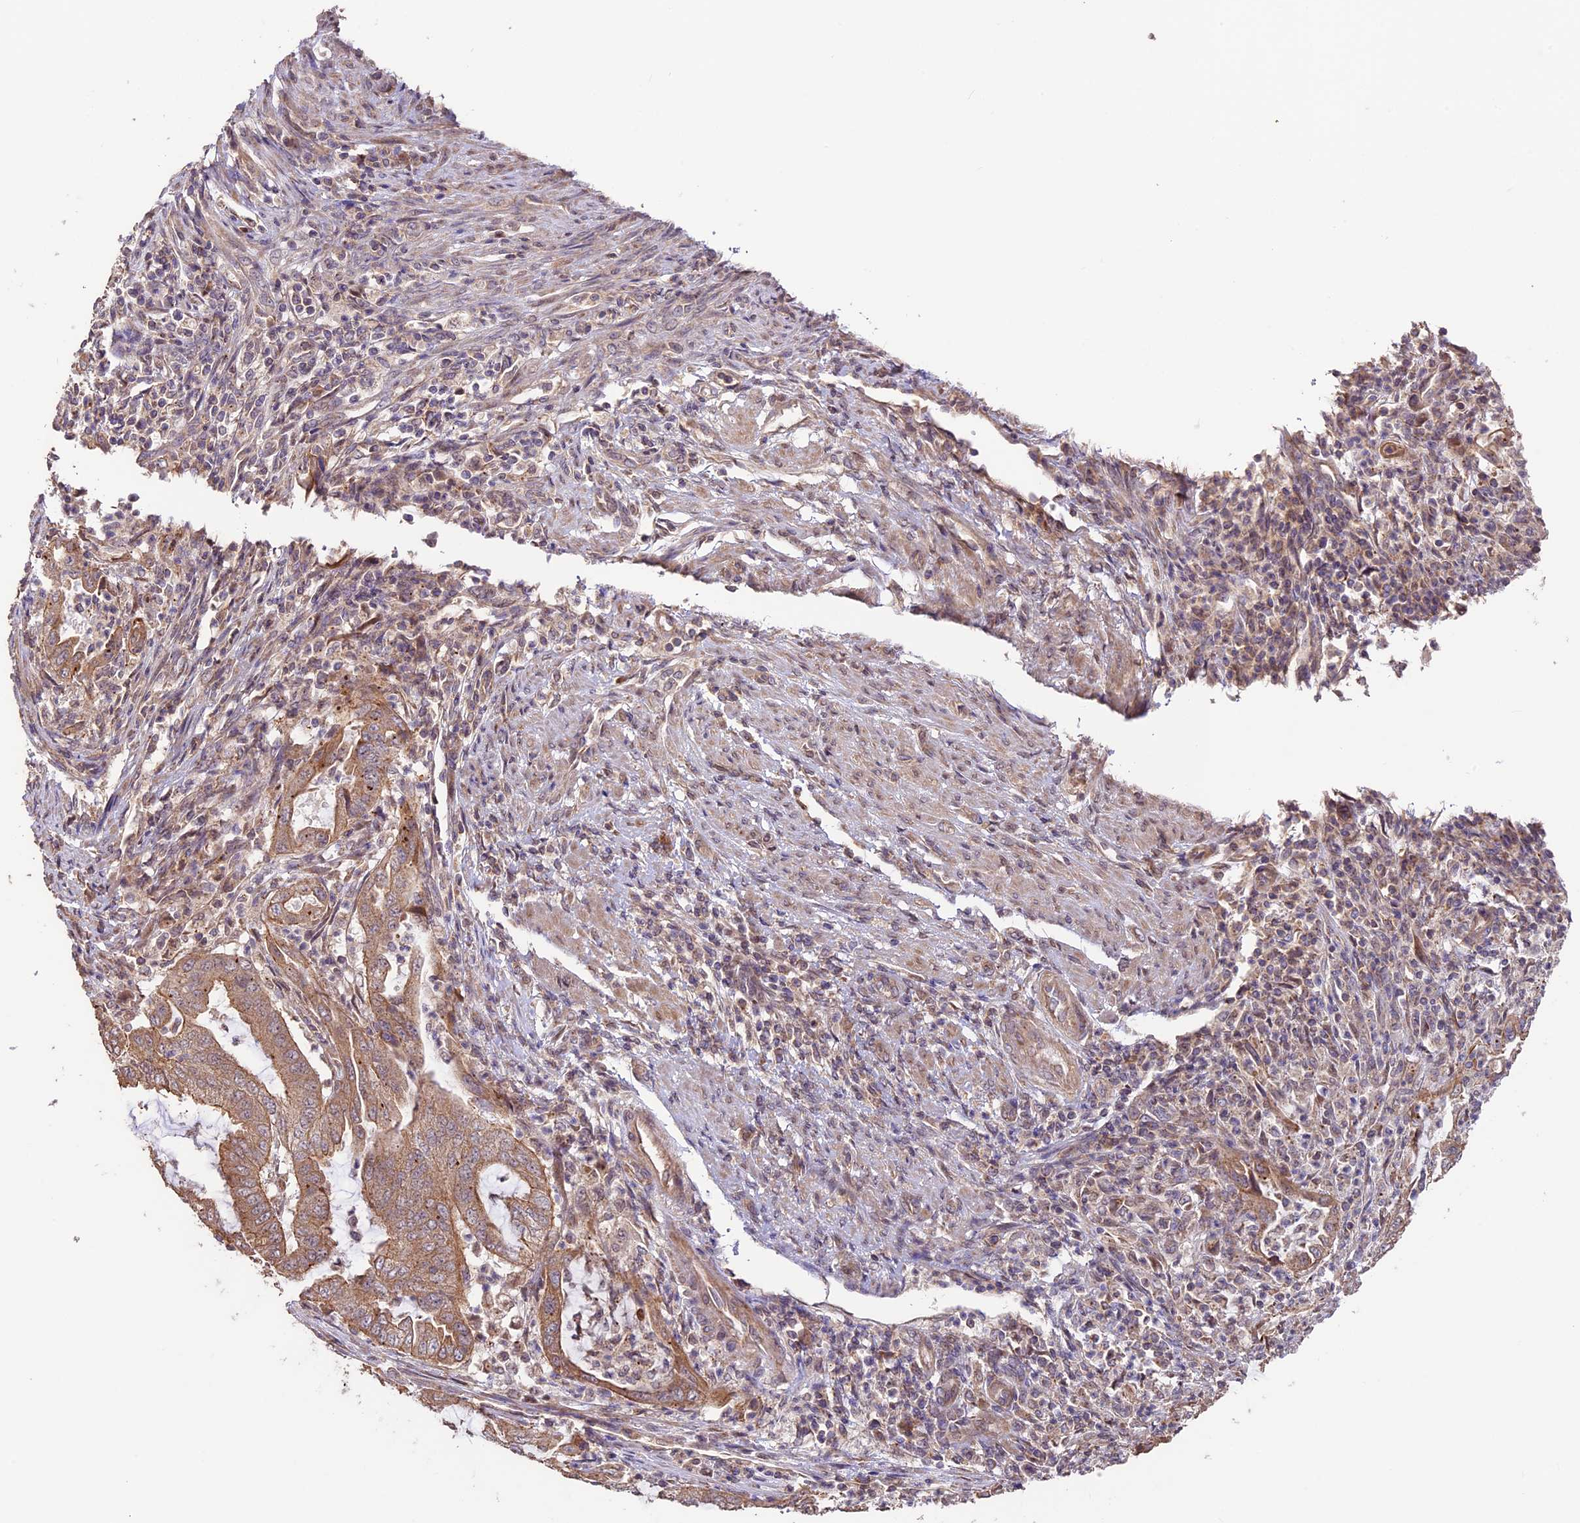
{"staining": {"intensity": "moderate", "quantity": ">75%", "location": "cytoplasmic/membranous"}, "tissue": "endometrial cancer", "cell_type": "Tumor cells", "image_type": "cancer", "snomed": [{"axis": "morphology", "description": "Adenocarcinoma, NOS"}, {"axis": "topography", "description": "Endometrium"}], "caption": "IHC photomicrograph of endometrial cancer (adenocarcinoma) stained for a protein (brown), which reveals medium levels of moderate cytoplasmic/membranous expression in approximately >75% of tumor cells.", "gene": "BCAS4", "patient": {"sex": "female", "age": 51}}